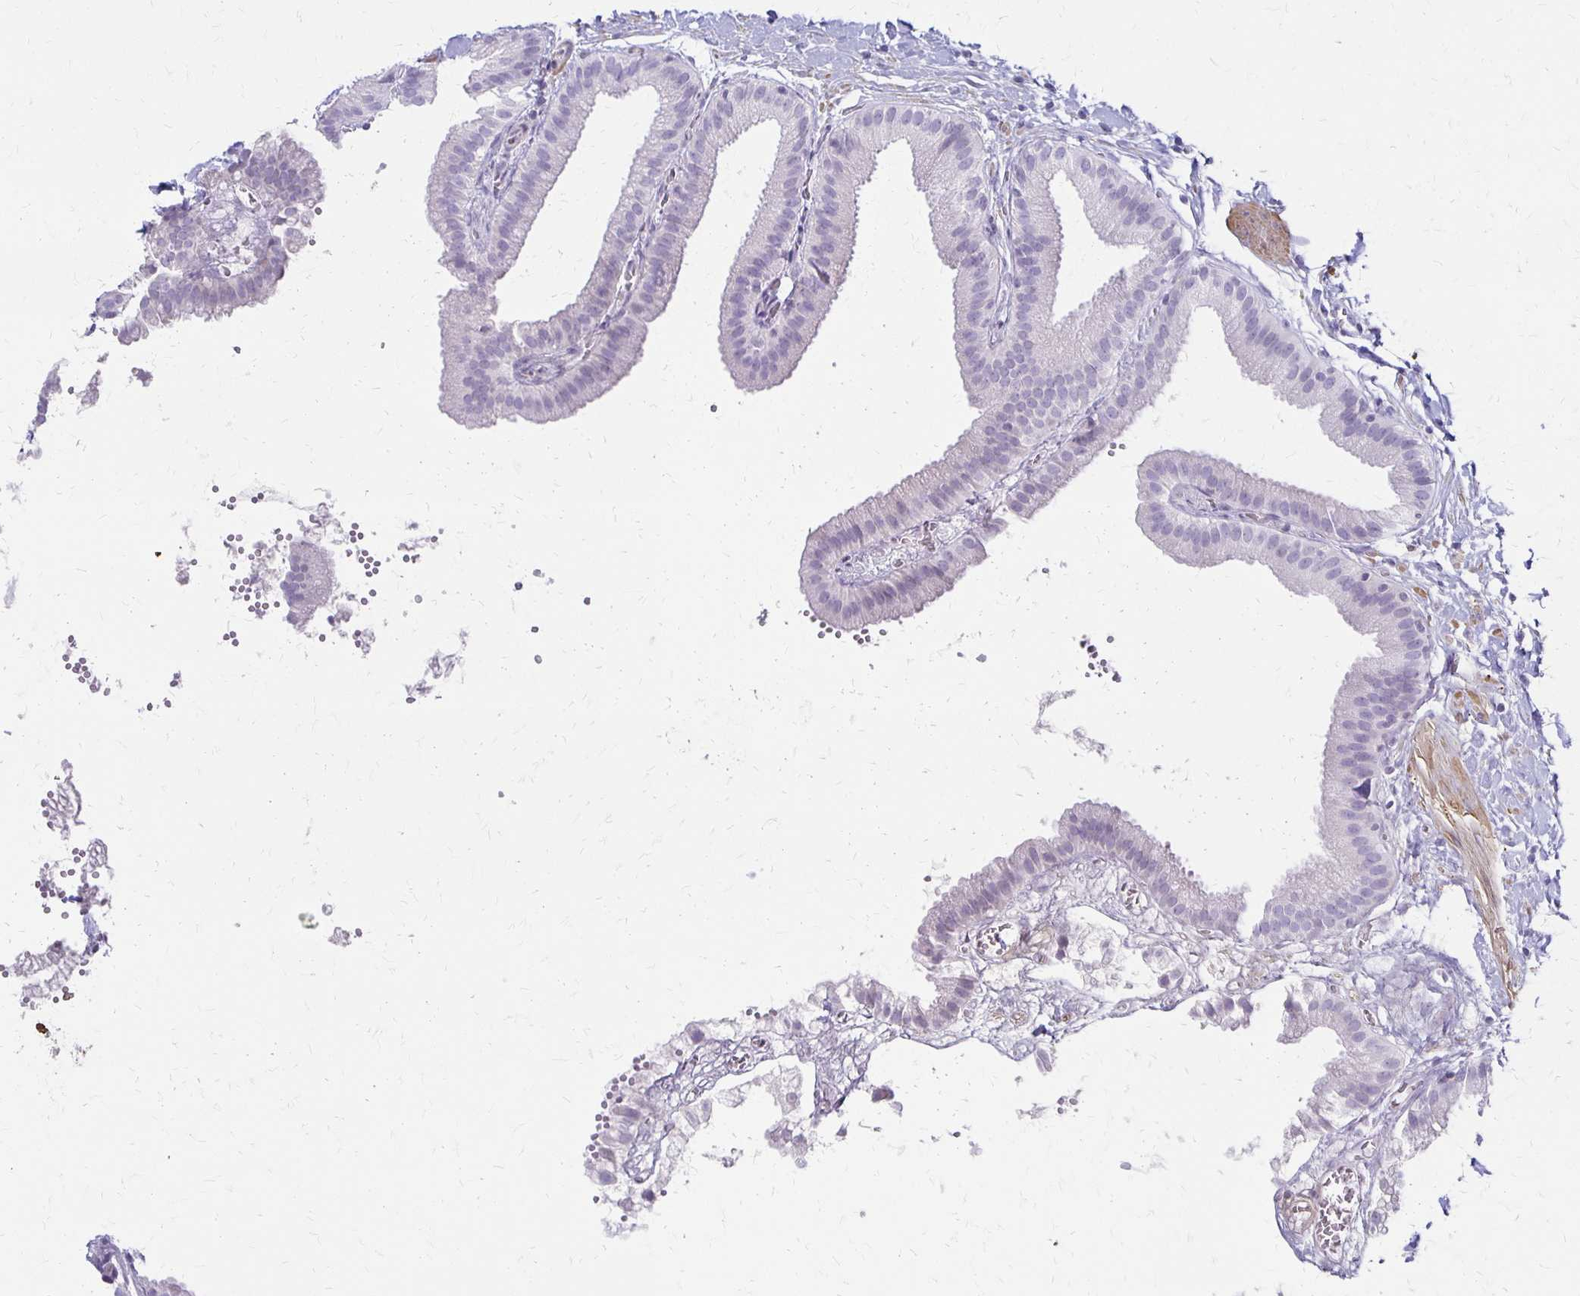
{"staining": {"intensity": "negative", "quantity": "none", "location": "none"}, "tissue": "gallbladder", "cell_type": "Glandular cells", "image_type": "normal", "snomed": [{"axis": "morphology", "description": "Normal tissue, NOS"}, {"axis": "topography", "description": "Gallbladder"}], "caption": "Gallbladder stained for a protein using immunohistochemistry (IHC) reveals no staining glandular cells.", "gene": "IVL", "patient": {"sex": "female", "age": 63}}